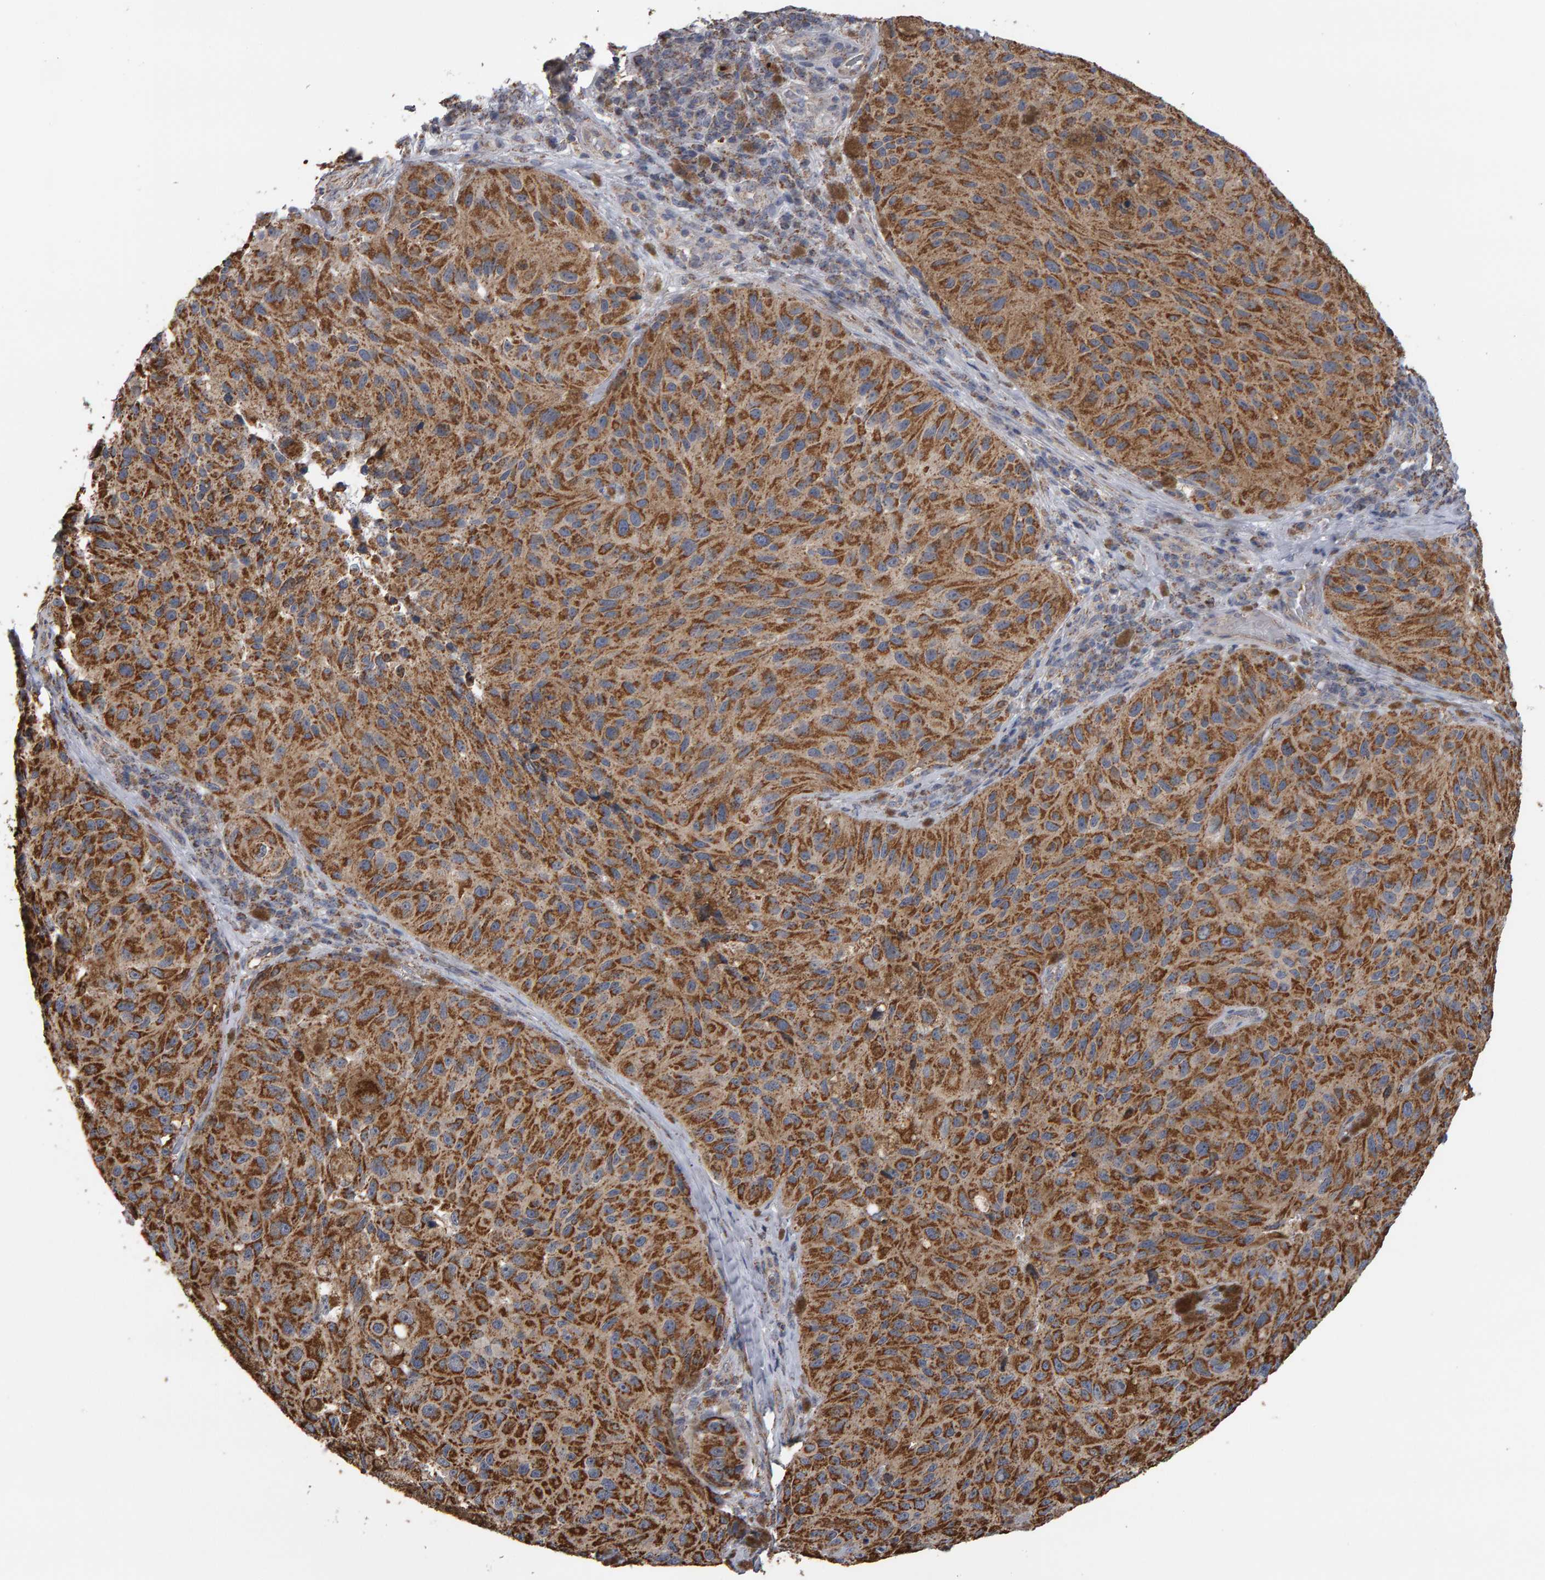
{"staining": {"intensity": "strong", "quantity": ">75%", "location": "cytoplasmic/membranous"}, "tissue": "melanoma", "cell_type": "Tumor cells", "image_type": "cancer", "snomed": [{"axis": "morphology", "description": "Malignant melanoma, NOS"}, {"axis": "topography", "description": "Skin"}], "caption": "Strong cytoplasmic/membranous positivity is present in approximately >75% of tumor cells in melanoma.", "gene": "TOM1L1", "patient": {"sex": "female", "age": 73}}